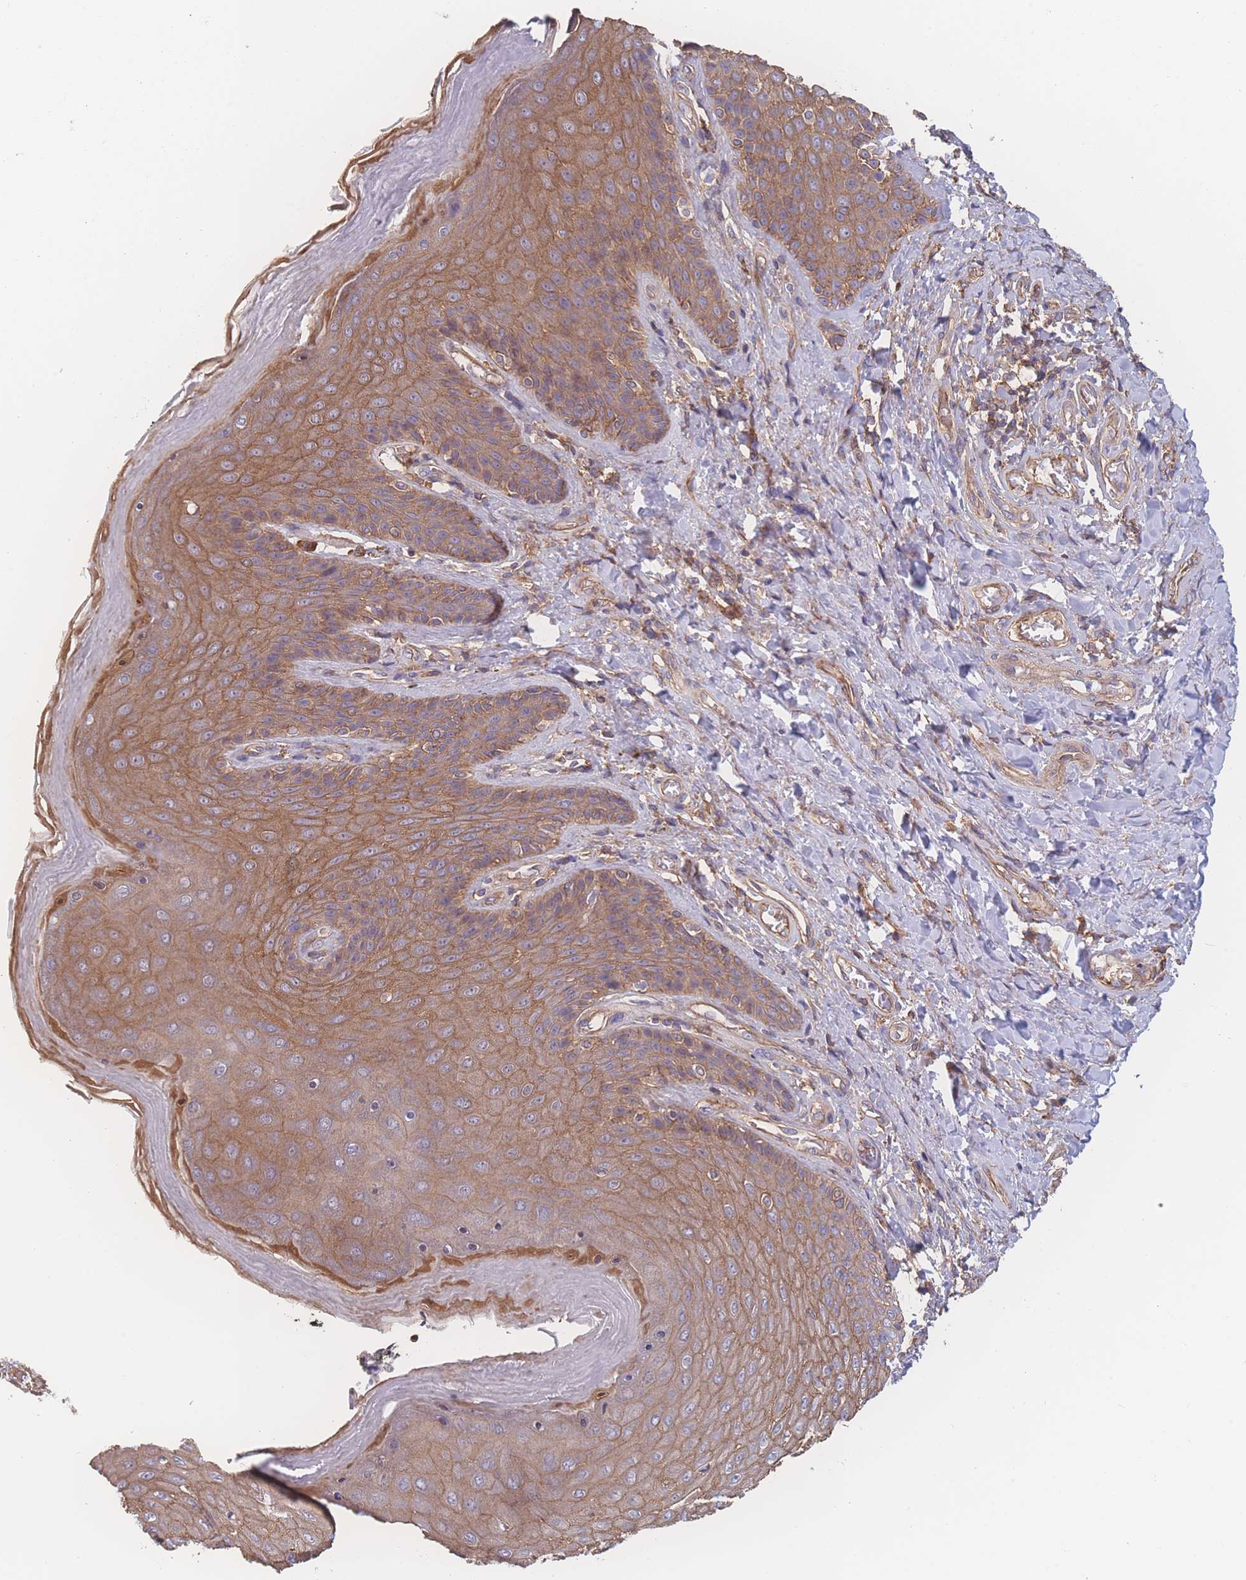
{"staining": {"intensity": "moderate", "quantity": ">75%", "location": "cytoplasmic/membranous"}, "tissue": "skin", "cell_type": "Epidermal cells", "image_type": "normal", "snomed": [{"axis": "morphology", "description": "Normal tissue, NOS"}, {"axis": "topography", "description": "Anal"}], "caption": "This is a histology image of immunohistochemistry (IHC) staining of normal skin, which shows moderate staining in the cytoplasmic/membranous of epidermal cells.", "gene": "CFAP97", "patient": {"sex": "female", "age": 89}}